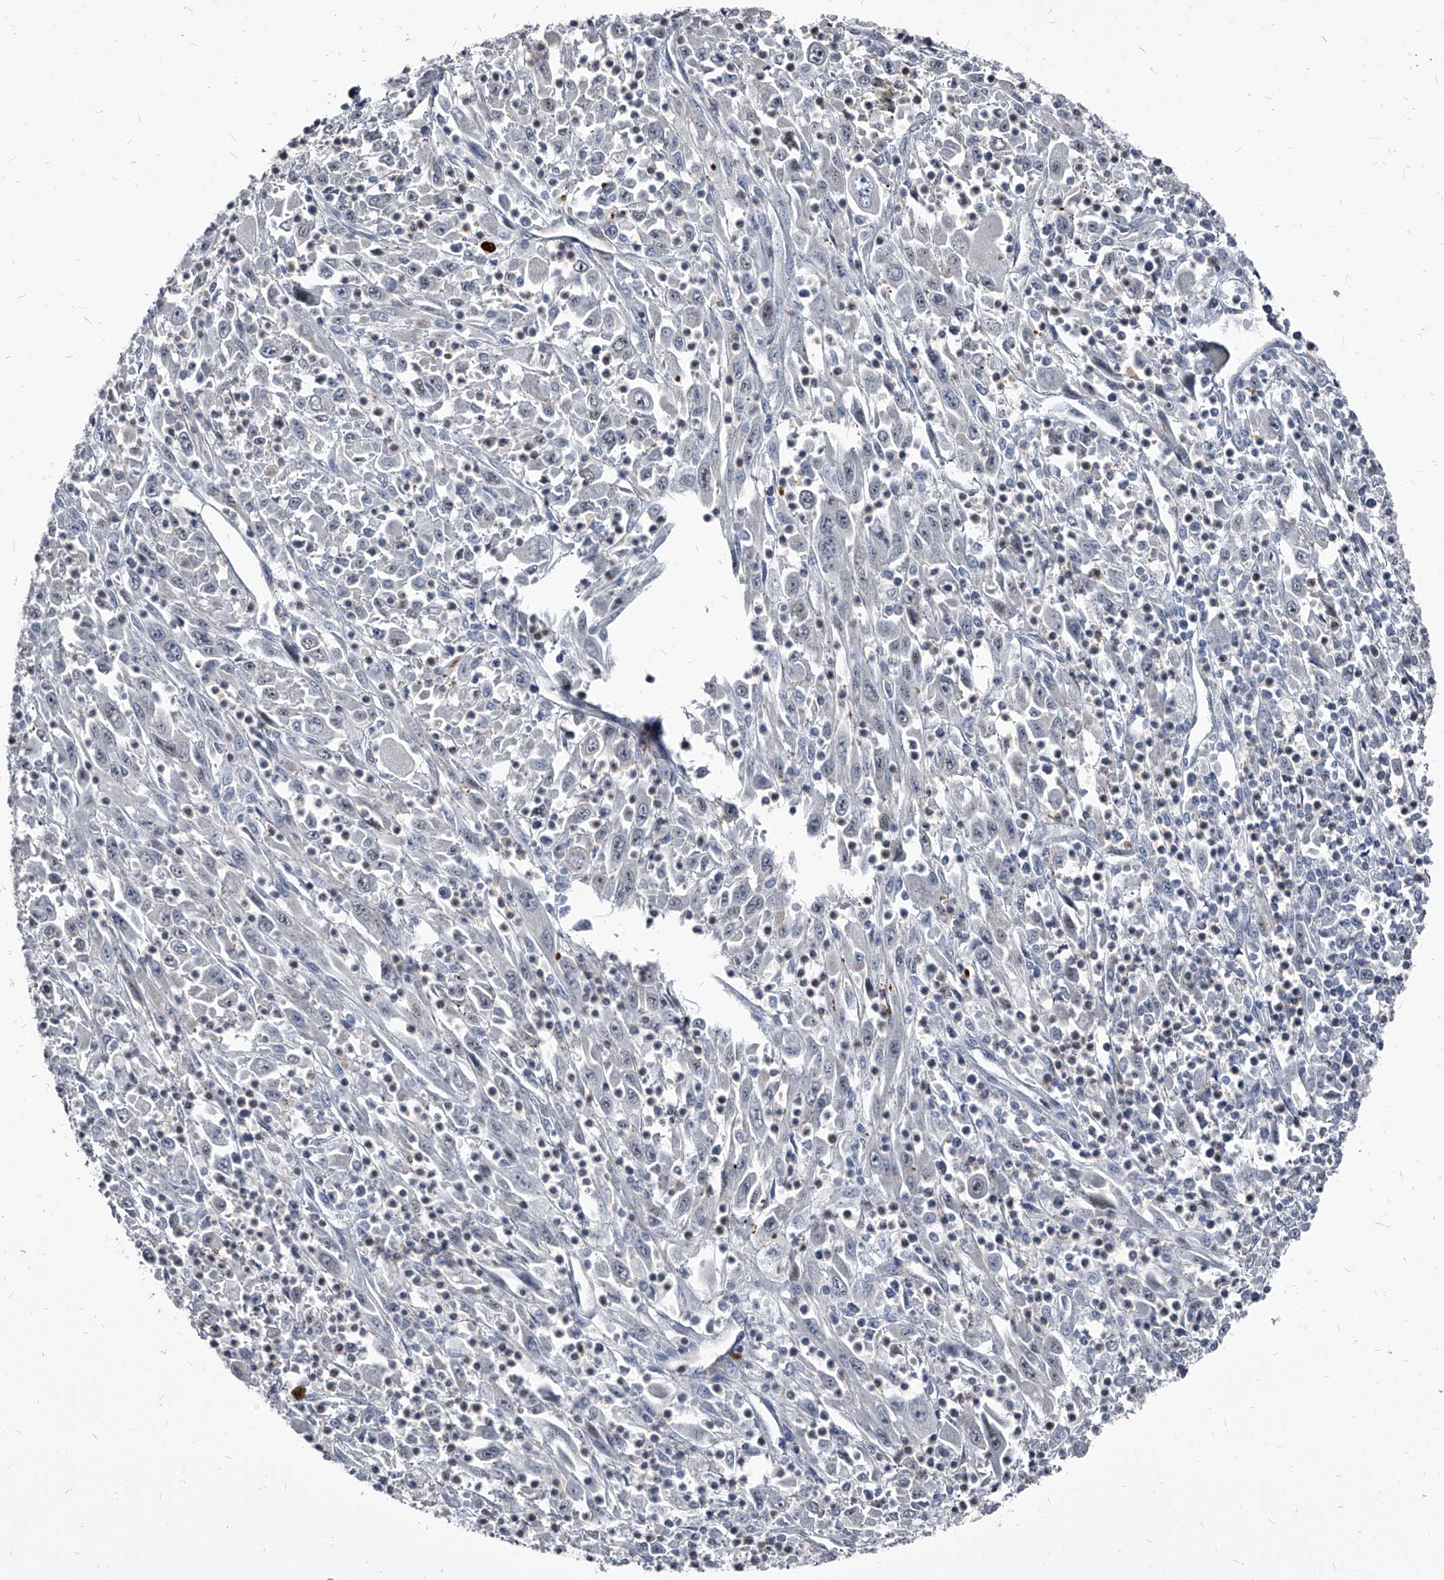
{"staining": {"intensity": "negative", "quantity": "none", "location": "none"}, "tissue": "melanoma", "cell_type": "Tumor cells", "image_type": "cancer", "snomed": [{"axis": "morphology", "description": "Malignant melanoma, Metastatic site"}, {"axis": "topography", "description": "Skin"}], "caption": "Malignant melanoma (metastatic site) was stained to show a protein in brown. There is no significant positivity in tumor cells. (Brightfield microscopy of DAB (3,3'-diaminobenzidine) immunohistochemistry (IHC) at high magnification).", "gene": "PGLYRP3", "patient": {"sex": "female", "age": 56}}